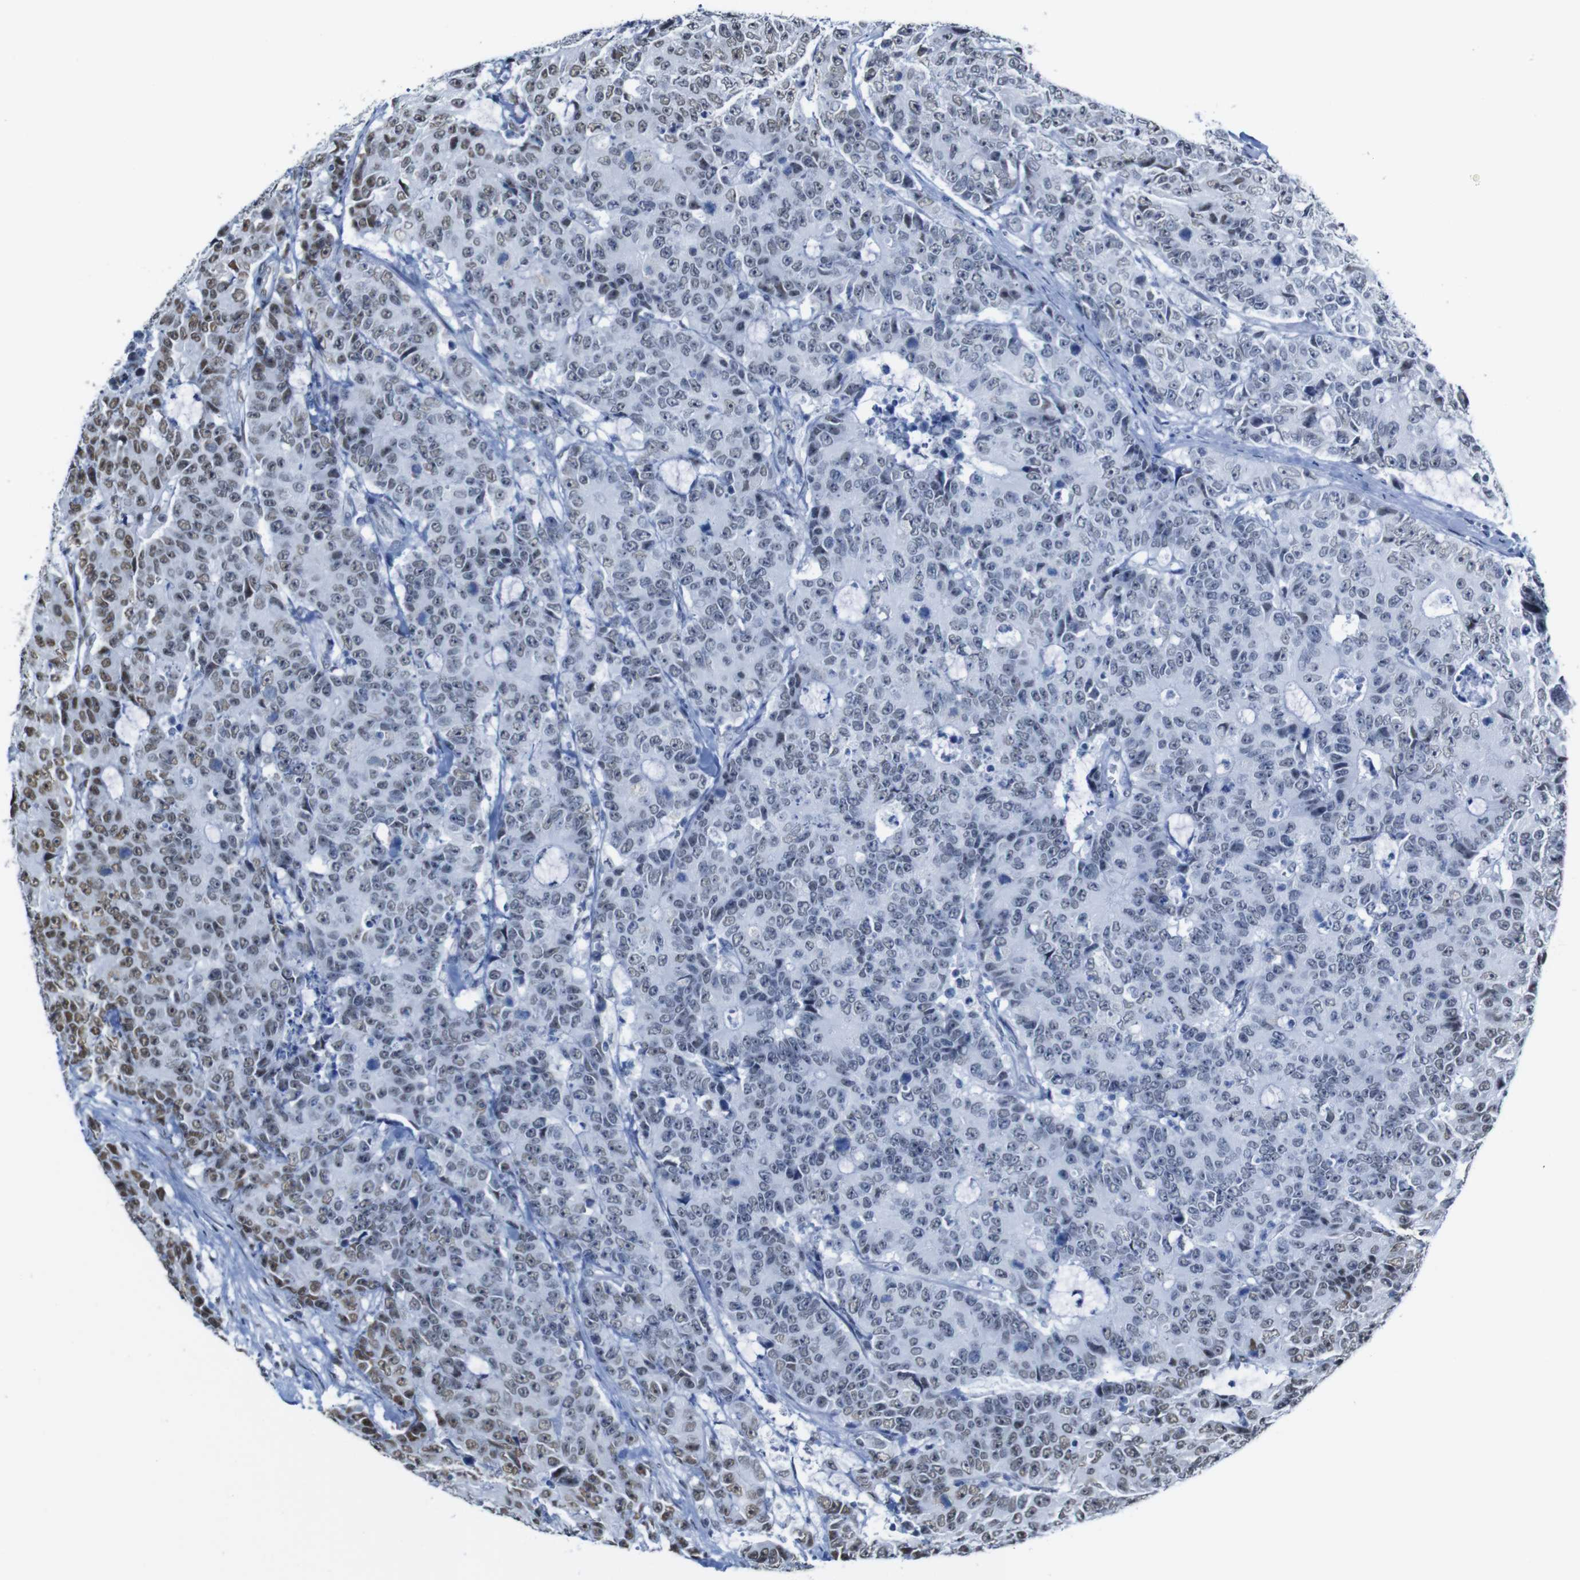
{"staining": {"intensity": "strong", "quantity": "25%-75%", "location": "nuclear"}, "tissue": "colorectal cancer", "cell_type": "Tumor cells", "image_type": "cancer", "snomed": [{"axis": "morphology", "description": "Adenocarcinoma, NOS"}, {"axis": "topography", "description": "Colon"}], "caption": "The histopathology image displays immunohistochemical staining of colorectal cancer (adenocarcinoma). There is strong nuclear staining is identified in approximately 25%-75% of tumor cells.", "gene": "ROMO1", "patient": {"sex": "female", "age": 86}}